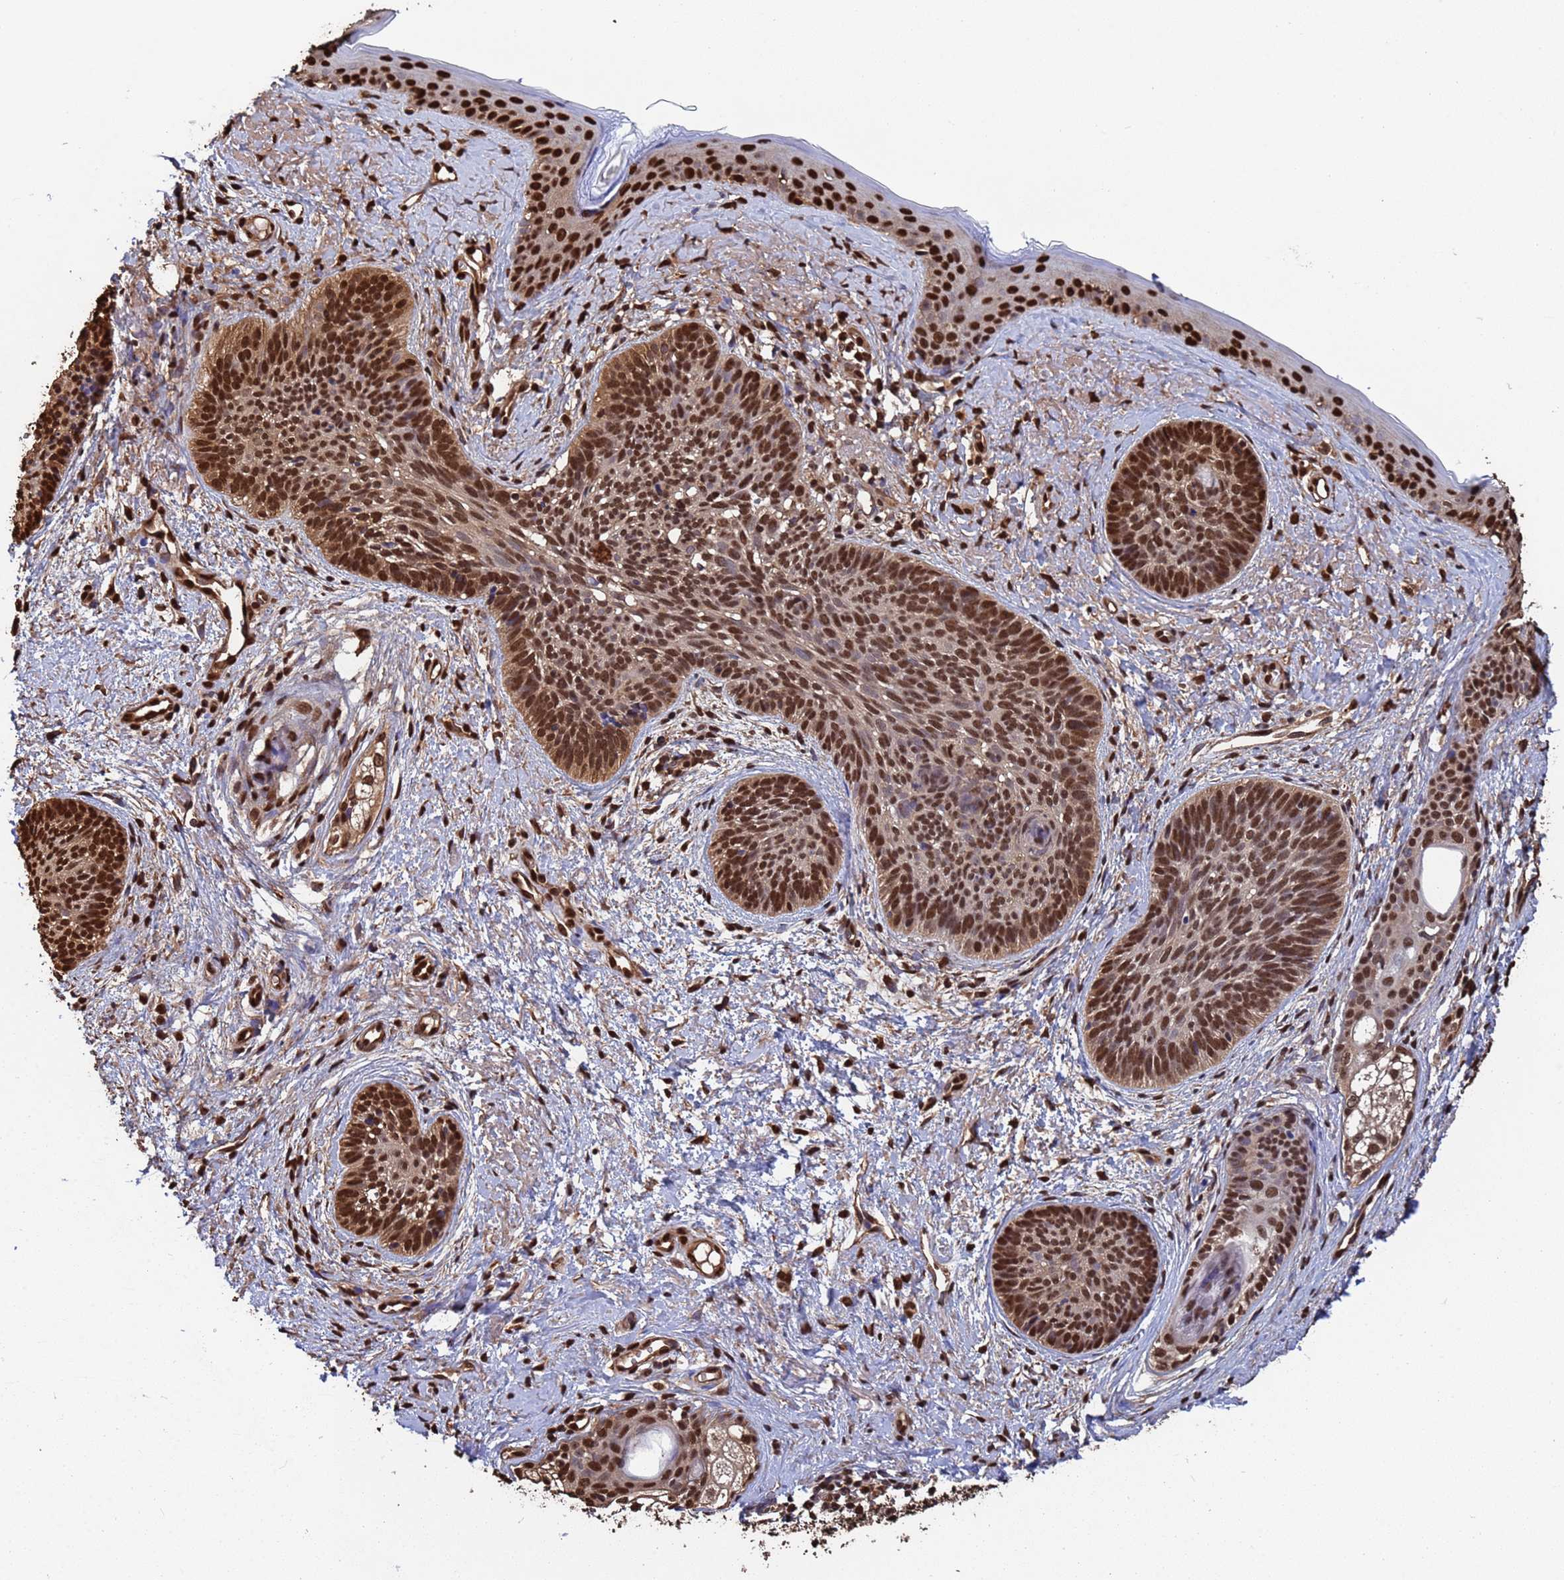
{"staining": {"intensity": "strong", "quantity": ">75%", "location": "nuclear"}, "tissue": "skin cancer", "cell_type": "Tumor cells", "image_type": "cancer", "snomed": [{"axis": "morphology", "description": "Basal cell carcinoma"}, {"axis": "topography", "description": "Skin"}], "caption": "Brown immunohistochemical staining in skin basal cell carcinoma exhibits strong nuclear staining in about >75% of tumor cells. The staining was performed using DAB, with brown indicating positive protein expression. Nuclei are stained blue with hematoxylin.", "gene": "SUMO4", "patient": {"sex": "female", "age": 81}}